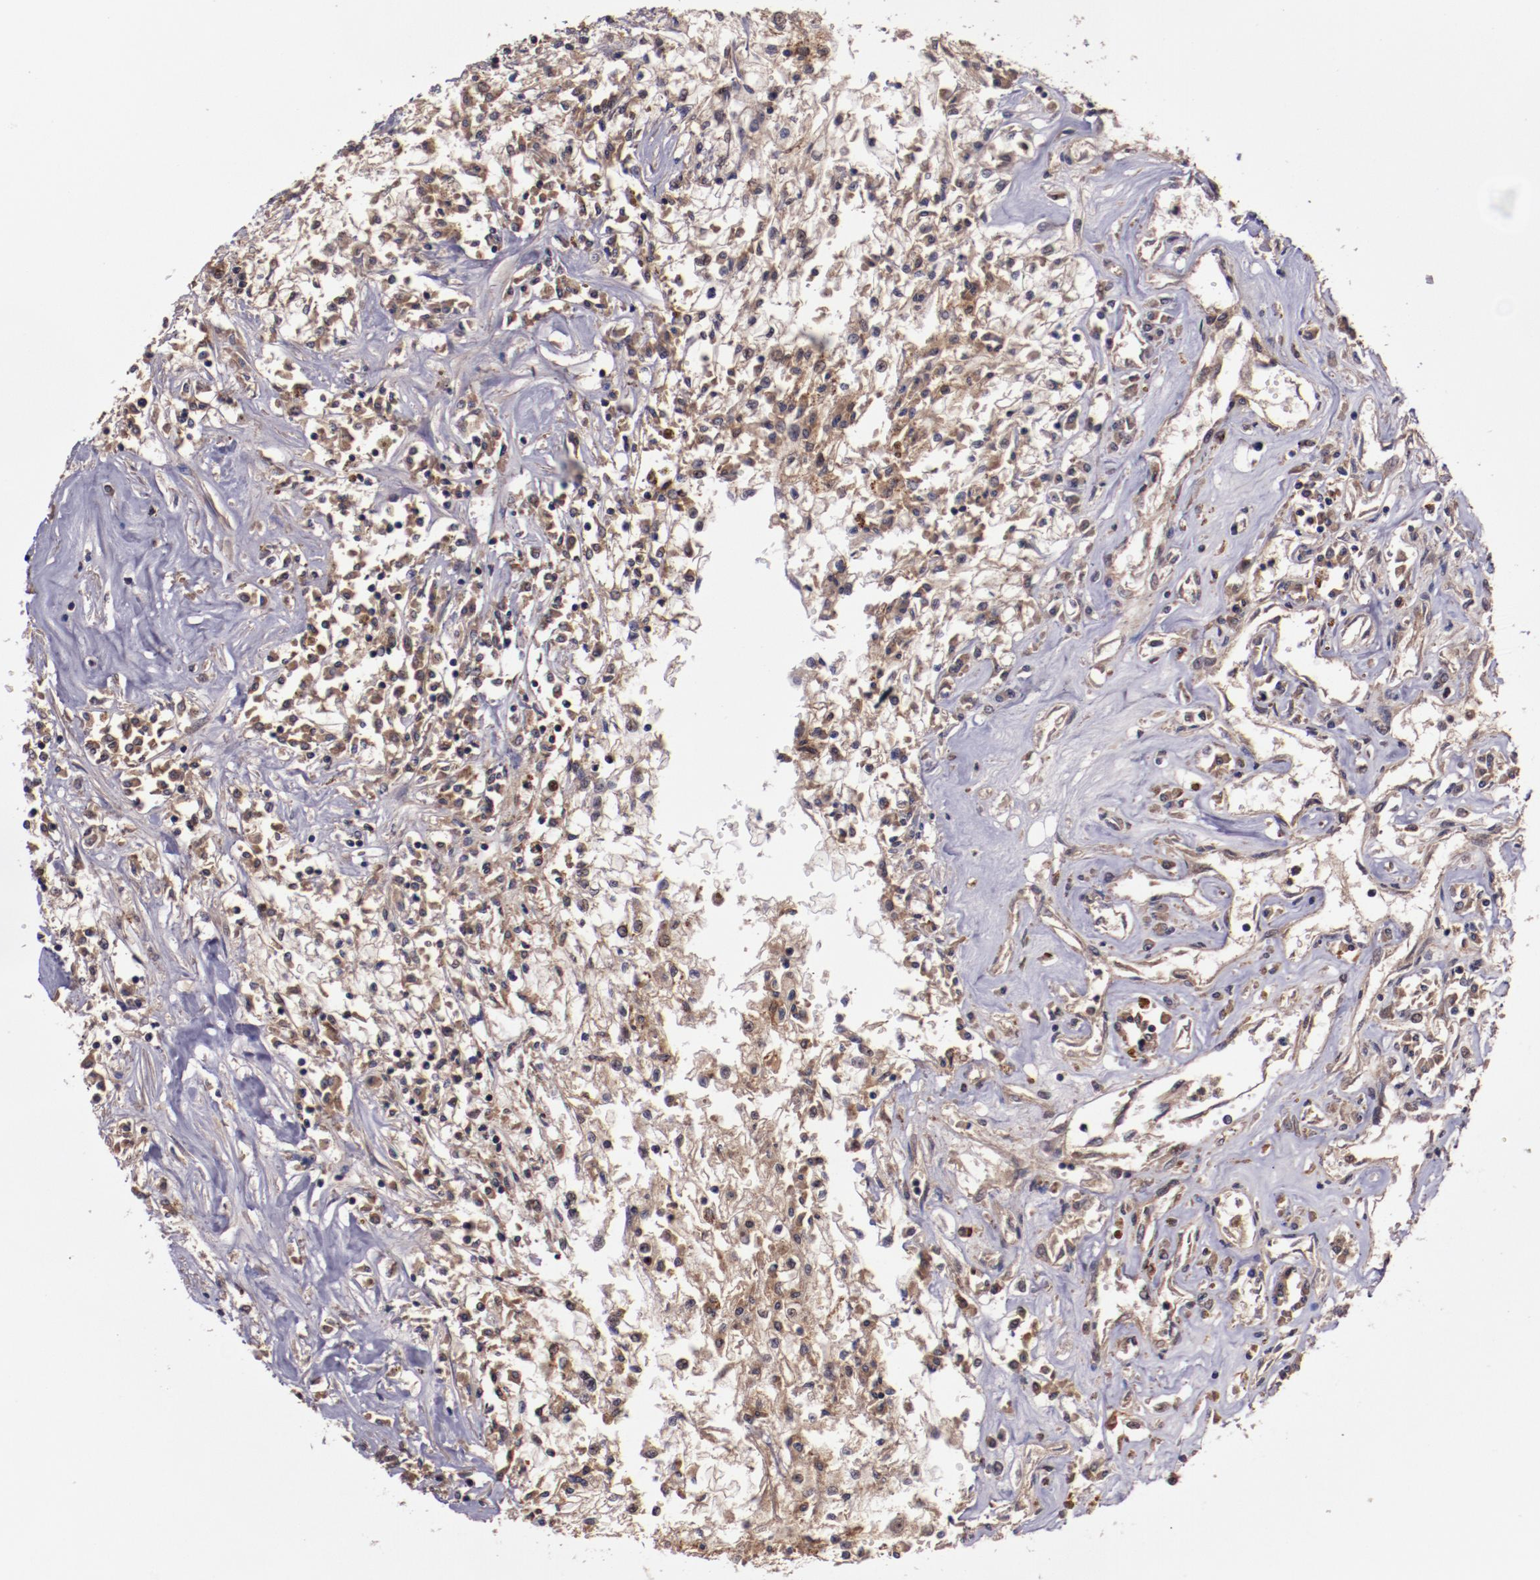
{"staining": {"intensity": "moderate", "quantity": "25%-75%", "location": "cytoplasmic/membranous"}, "tissue": "renal cancer", "cell_type": "Tumor cells", "image_type": "cancer", "snomed": [{"axis": "morphology", "description": "Adenocarcinoma, NOS"}, {"axis": "topography", "description": "Kidney"}], "caption": "Renal cancer (adenocarcinoma) was stained to show a protein in brown. There is medium levels of moderate cytoplasmic/membranous positivity in about 25%-75% of tumor cells. (IHC, brightfield microscopy, high magnification).", "gene": "FTSJ1", "patient": {"sex": "male", "age": 78}}